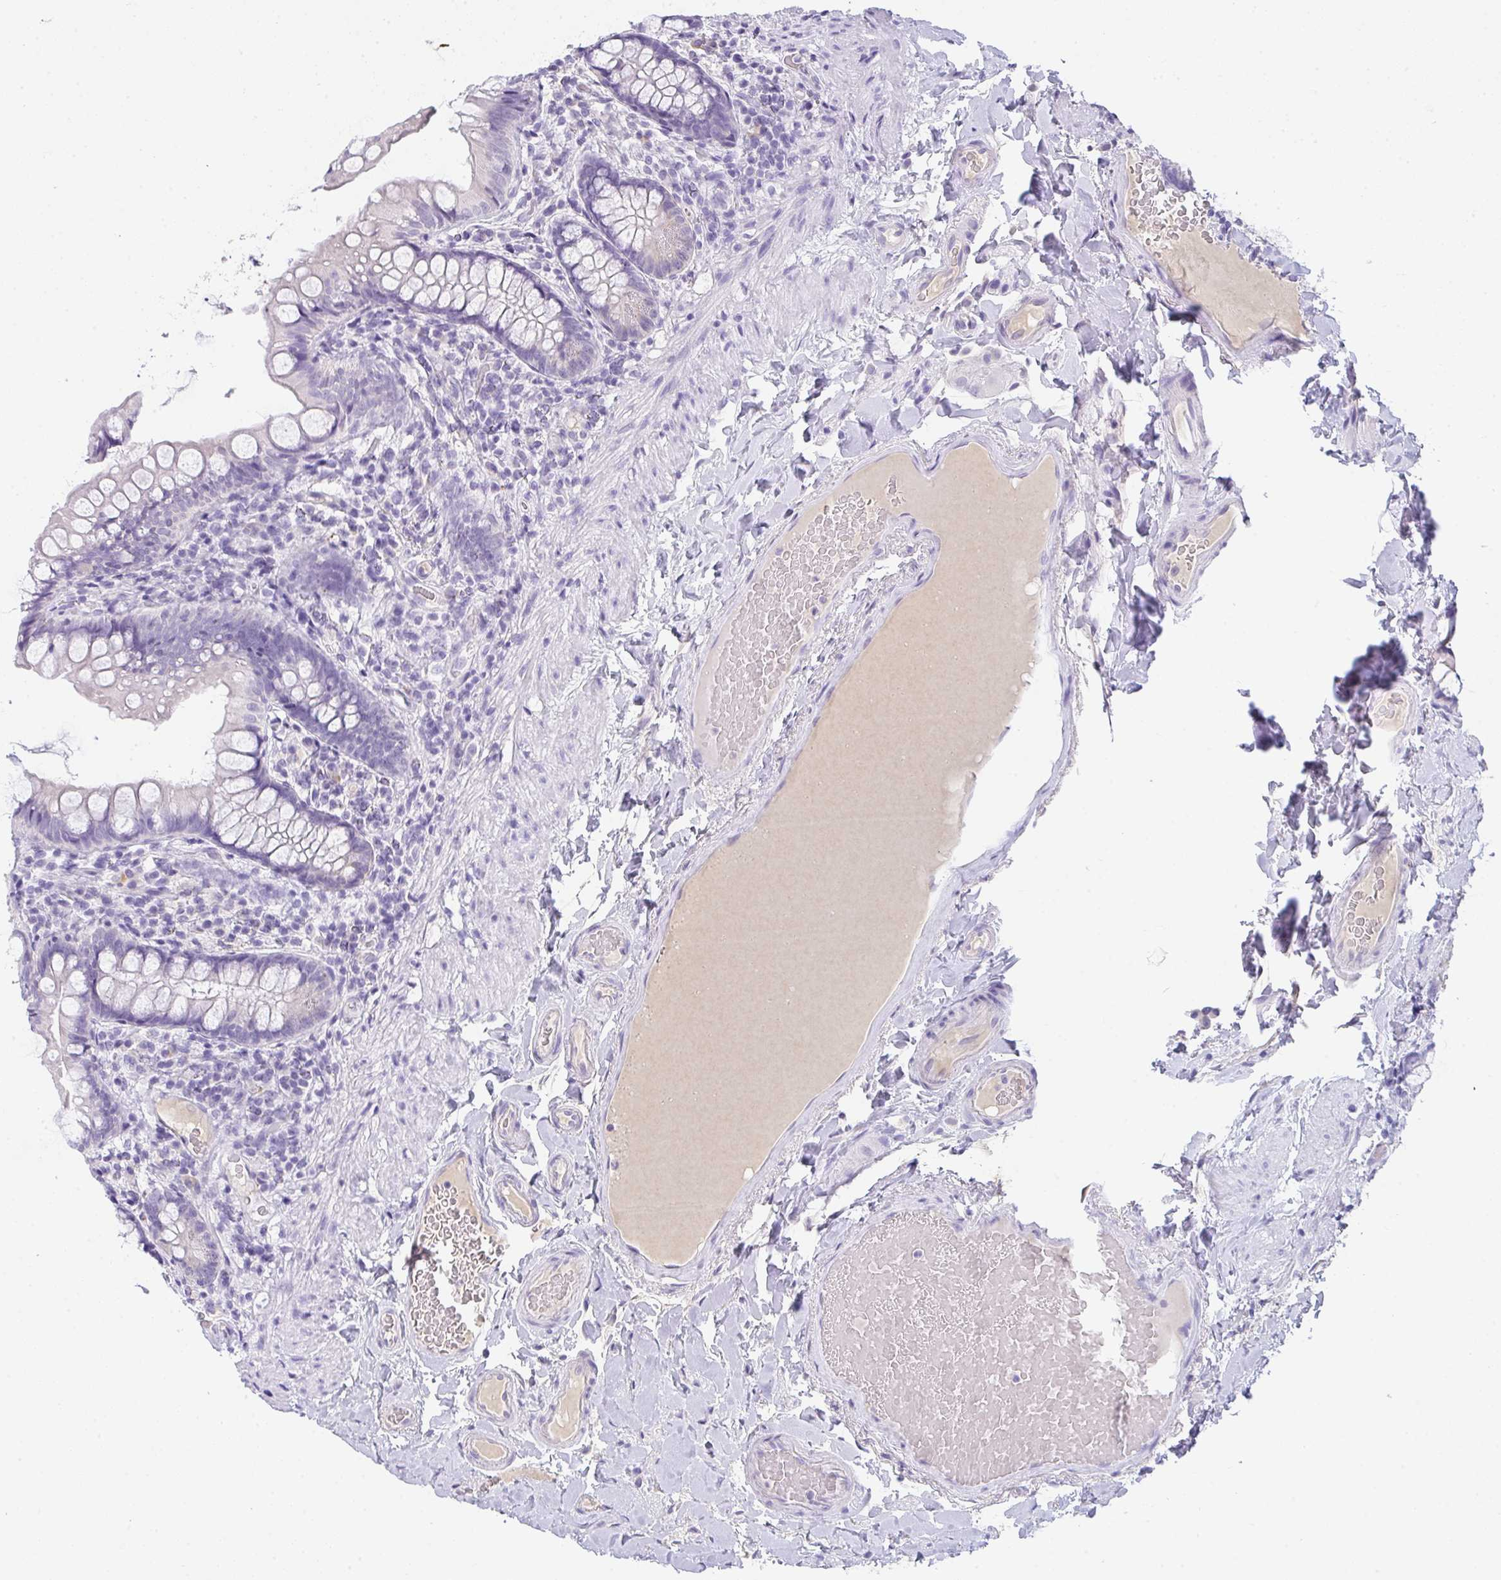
{"staining": {"intensity": "weak", "quantity": "25%-75%", "location": "cytoplasmic/membranous"}, "tissue": "small intestine", "cell_type": "Glandular cells", "image_type": "normal", "snomed": [{"axis": "morphology", "description": "Normal tissue, NOS"}, {"axis": "topography", "description": "Small intestine"}], "caption": "Immunohistochemistry (IHC) image of unremarkable small intestine stained for a protein (brown), which reveals low levels of weak cytoplasmic/membranous staining in about 25%-75% of glandular cells.", "gene": "COX7B", "patient": {"sex": "male", "age": 70}}